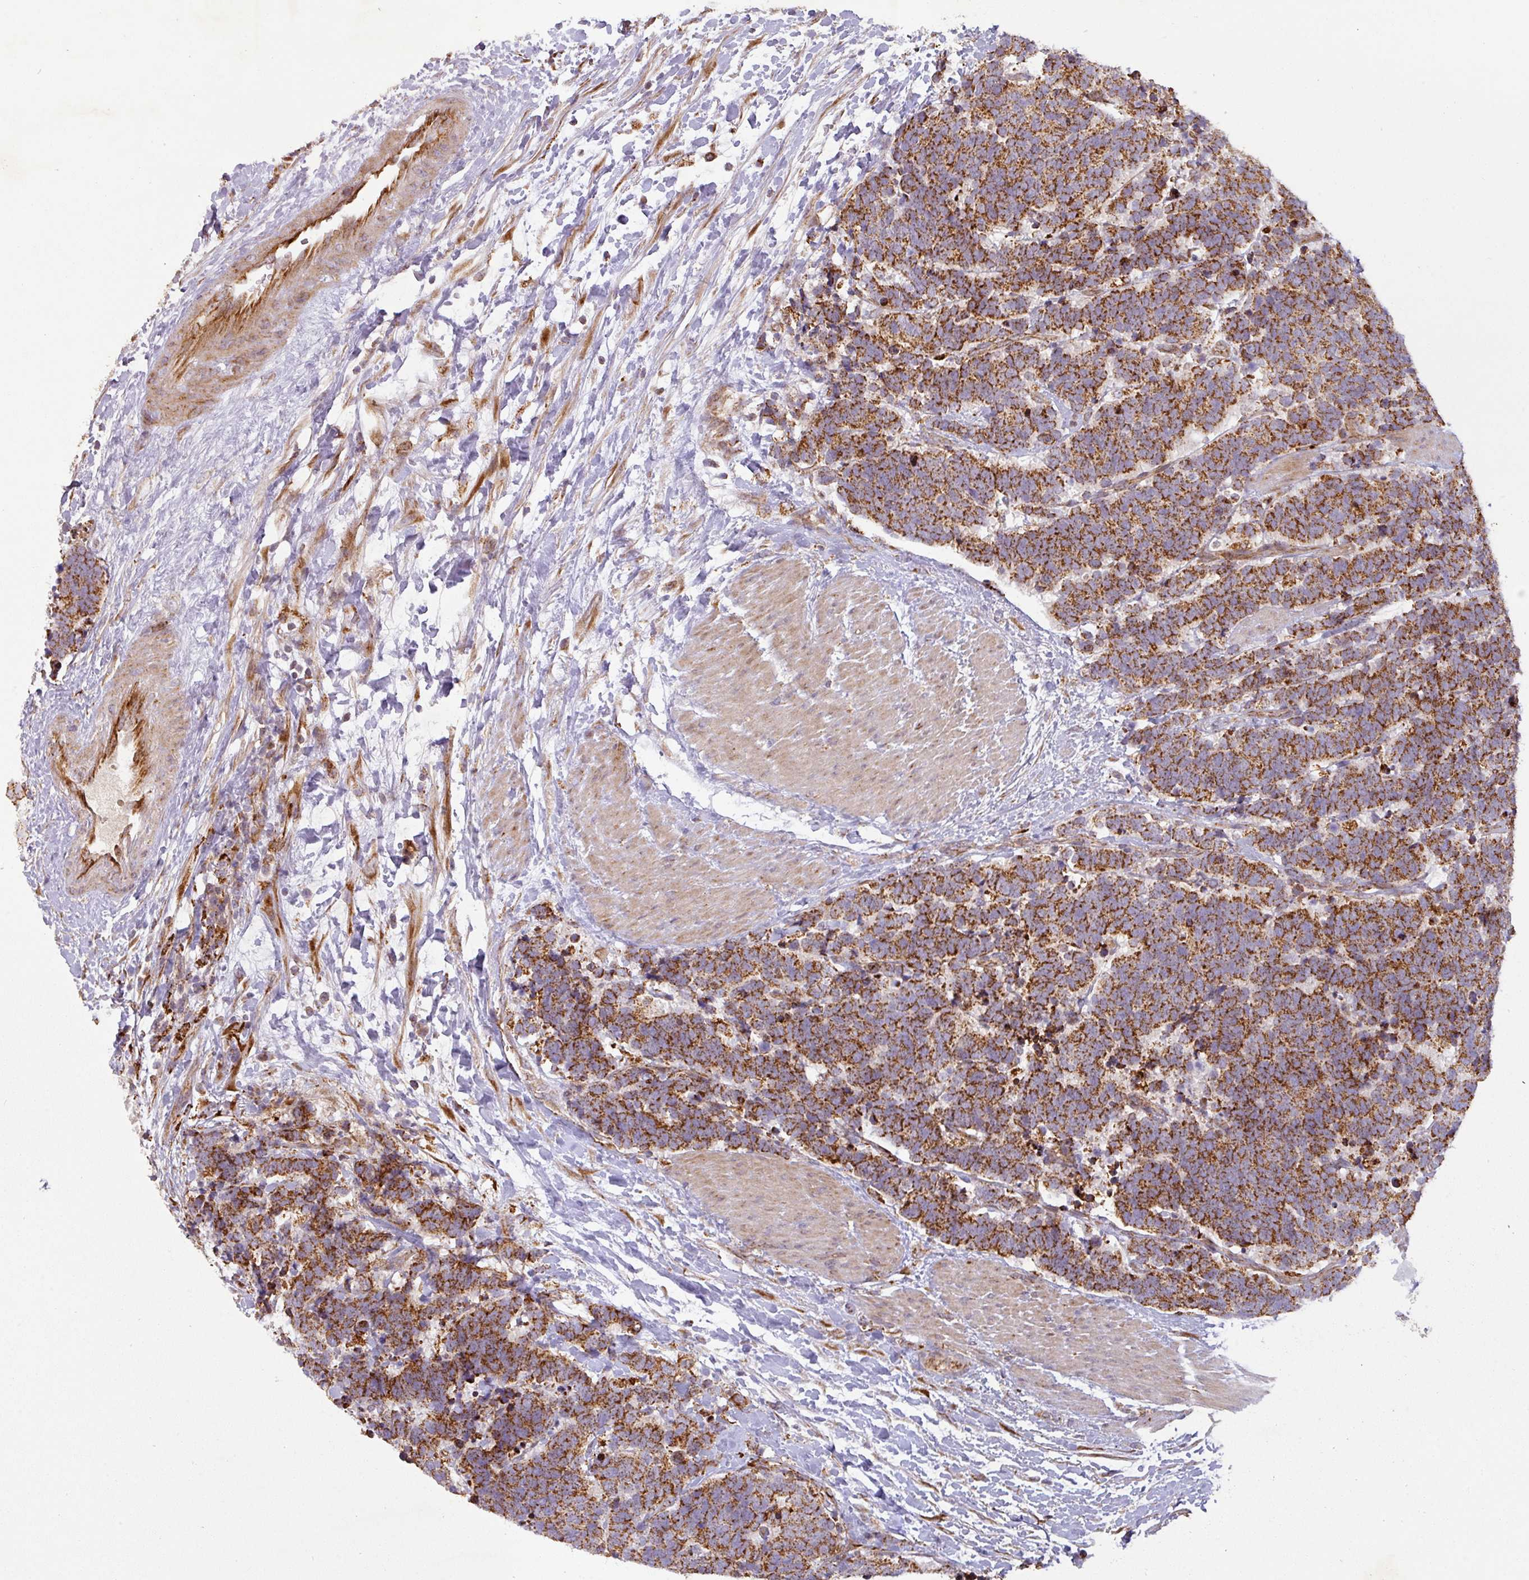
{"staining": {"intensity": "strong", "quantity": ">75%", "location": "cytoplasmic/membranous"}, "tissue": "carcinoid", "cell_type": "Tumor cells", "image_type": "cancer", "snomed": [{"axis": "morphology", "description": "Carcinoma, NOS"}, {"axis": "morphology", "description": "Carcinoid, malignant, NOS"}, {"axis": "topography", "description": "Prostate"}], "caption": "IHC image of neoplastic tissue: malignant carcinoid stained using immunohistochemistry (IHC) demonstrates high levels of strong protein expression localized specifically in the cytoplasmic/membranous of tumor cells, appearing as a cytoplasmic/membranous brown color.", "gene": "GPD2", "patient": {"sex": "male", "age": 57}}